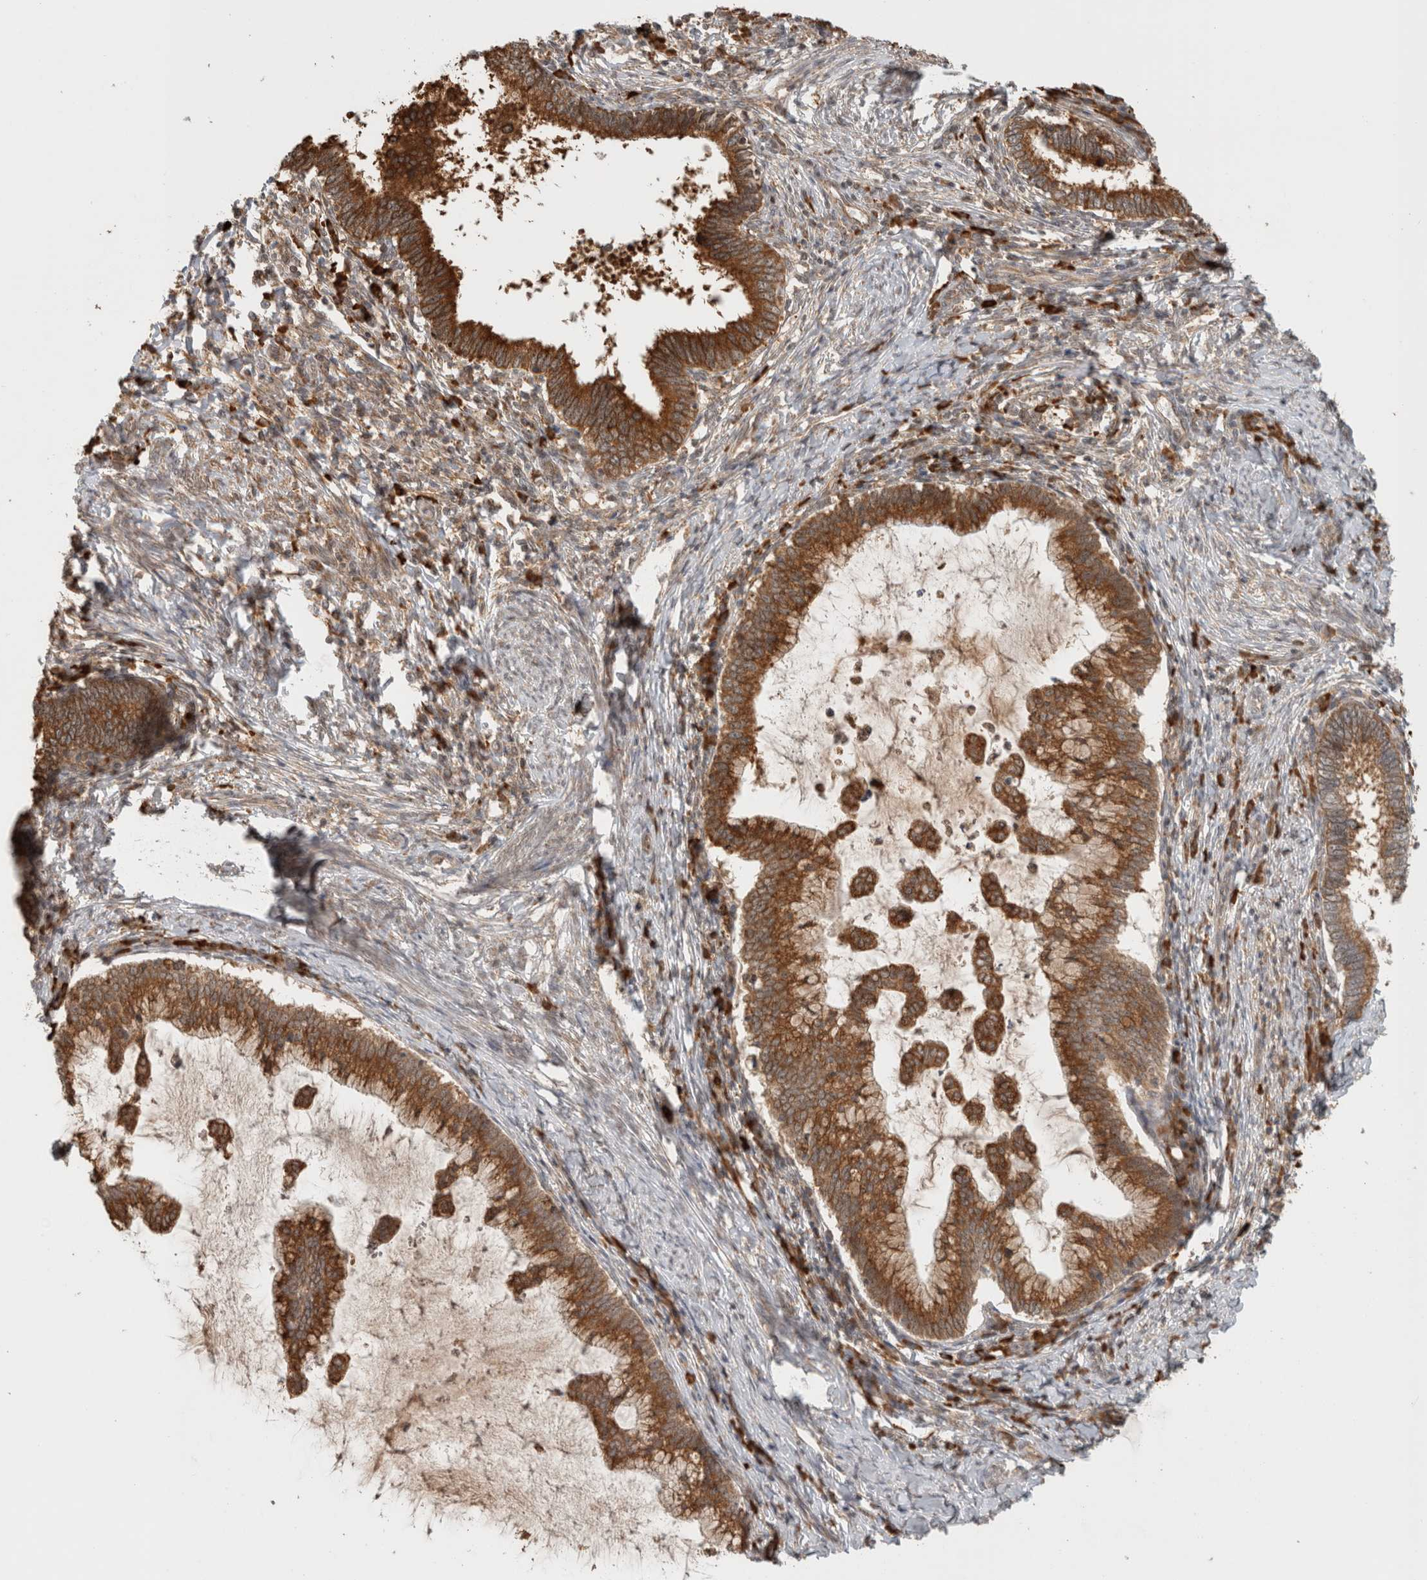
{"staining": {"intensity": "strong", "quantity": ">75%", "location": "cytoplasmic/membranous"}, "tissue": "cervical cancer", "cell_type": "Tumor cells", "image_type": "cancer", "snomed": [{"axis": "morphology", "description": "Adenocarcinoma, NOS"}, {"axis": "topography", "description": "Cervix"}], "caption": "High-power microscopy captured an immunohistochemistry (IHC) histopathology image of cervical adenocarcinoma, revealing strong cytoplasmic/membranous positivity in about >75% of tumor cells. (brown staining indicates protein expression, while blue staining denotes nuclei).", "gene": "MS4A7", "patient": {"sex": "female", "age": 36}}